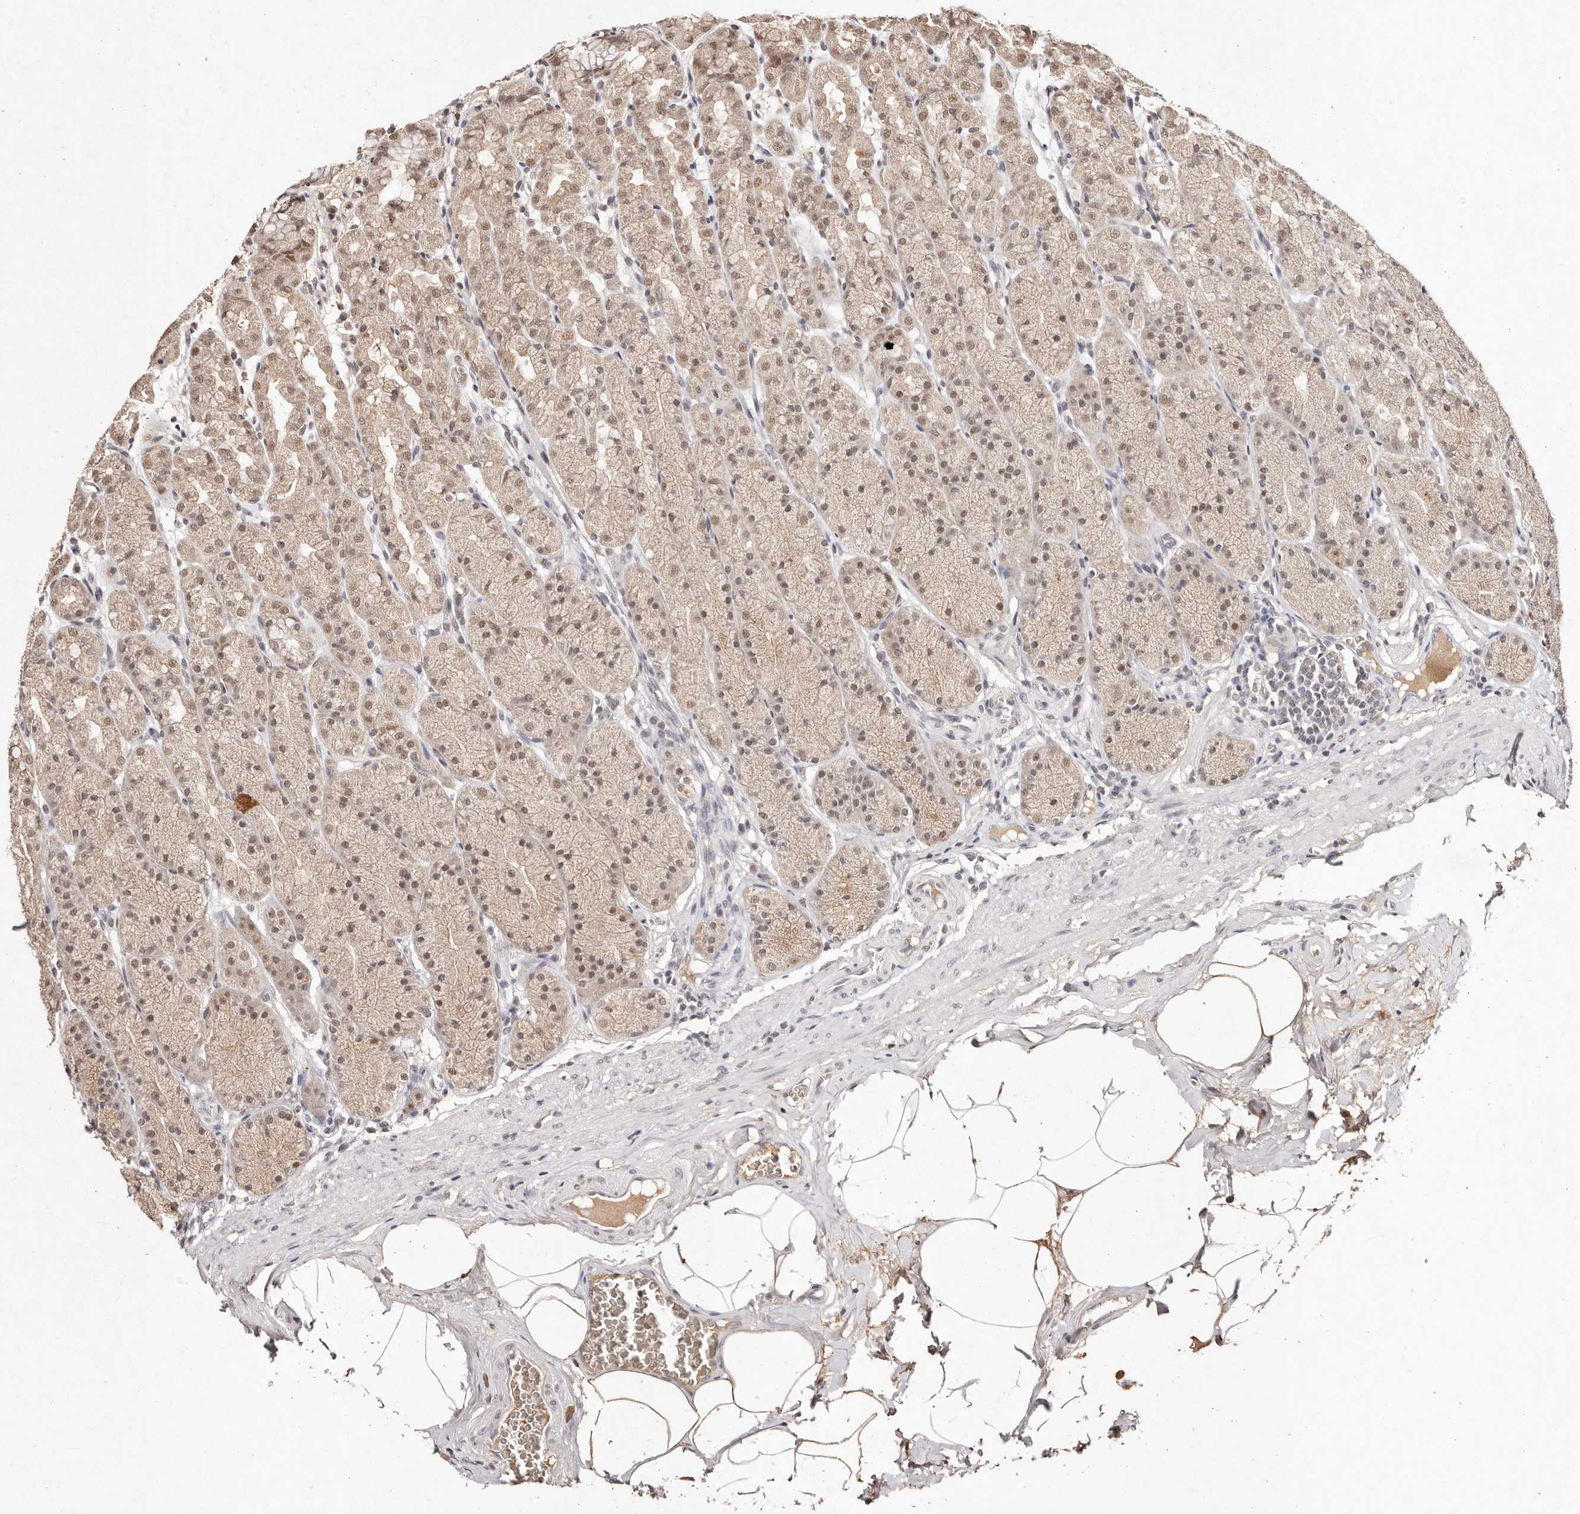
{"staining": {"intensity": "moderate", "quantity": ">75%", "location": "nuclear"}, "tissue": "stomach", "cell_type": "Glandular cells", "image_type": "normal", "snomed": [{"axis": "morphology", "description": "Normal tissue, NOS"}, {"axis": "topography", "description": "Stomach"}], "caption": "The photomicrograph displays immunohistochemical staining of unremarkable stomach. There is moderate nuclear staining is identified in approximately >75% of glandular cells. (DAB (3,3'-diaminobenzidine) IHC, brown staining for protein, blue staining for nuclei).", "gene": "BICRAL", "patient": {"sex": "male", "age": 42}}